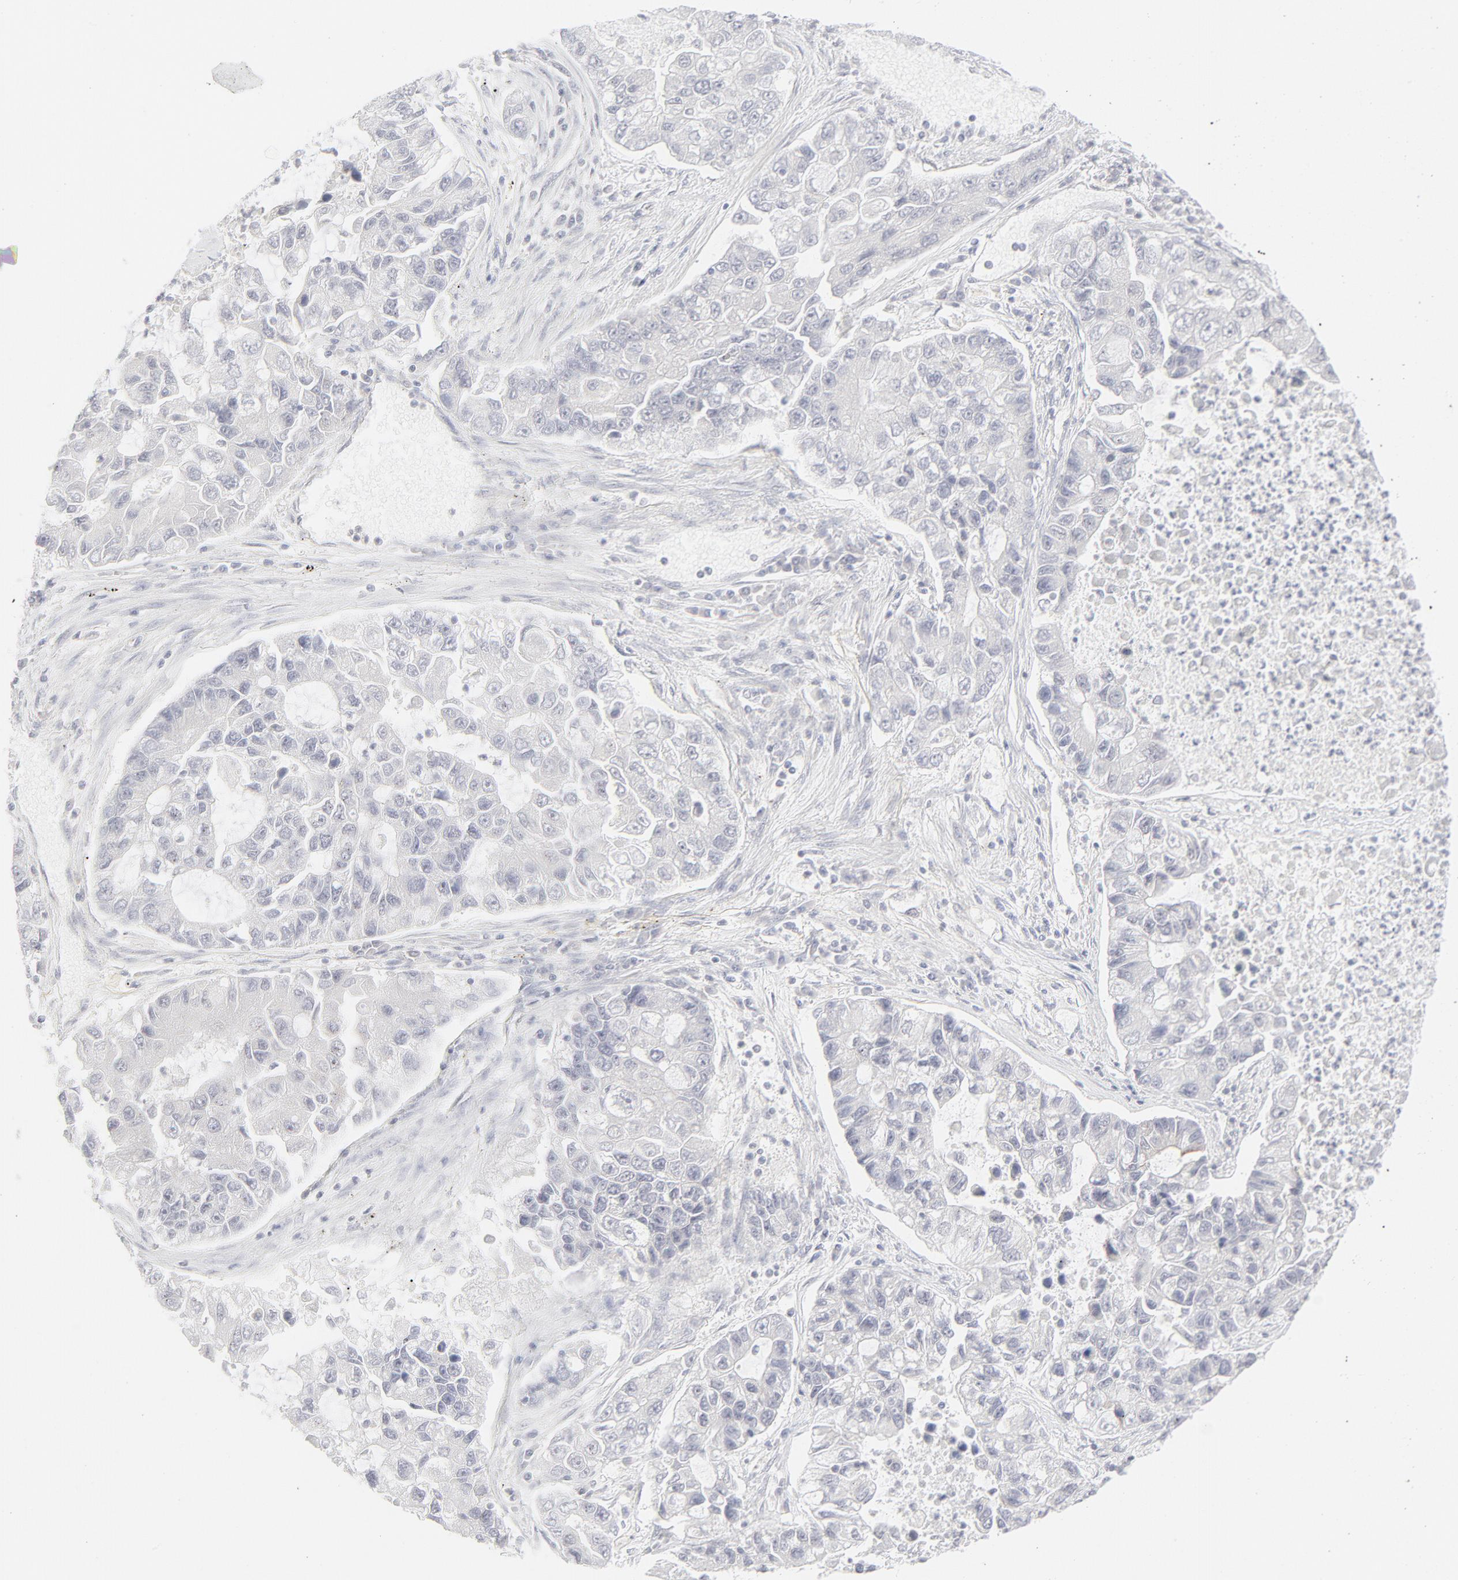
{"staining": {"intensity": "negative", "quantity": "none", "location": "none"}, "tissue": "lung cancer", "cell_type": "Tumor cells", "image_type": "cancer", "snomed": [{"axis": "morphology", "description": "Adenocarcinoma, NOS"}, {"axis": "topography", "description": "Lung"}], "caption": "Tumor cells show no significant protein positivity in lung cancer. Brightfield microscopy of immunohistochemistry (IHC) stained with DAB (brown) and hematoxylin (blue), captured at high magnification.", "gene": "PRKCB", "patient": {"sex": "female", "age": 51}}